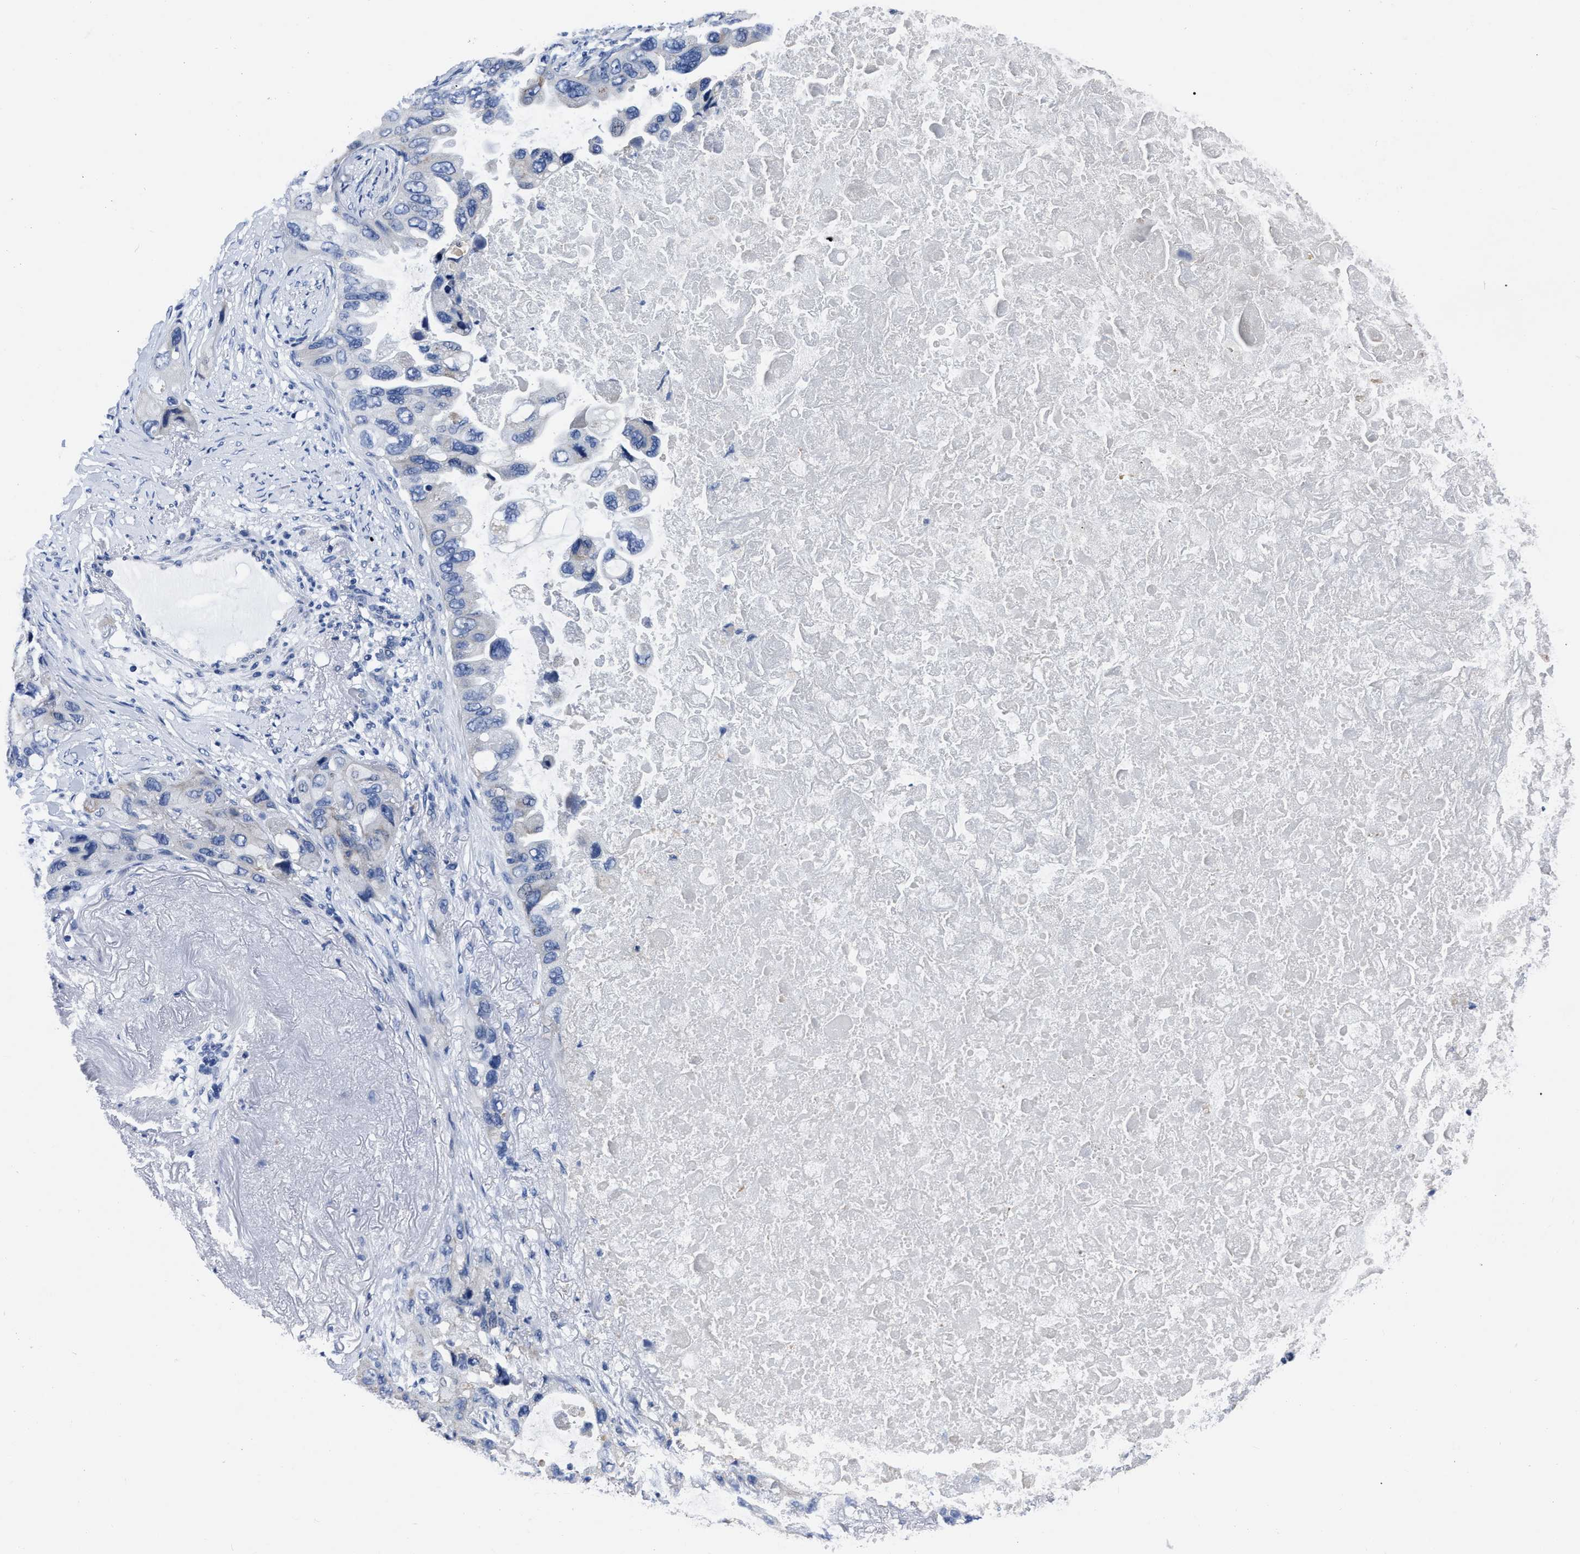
{"staining": {"intensity": "negative", "quantity": "none", "location": "none"}, "tissue": "lung cancer", "cell_type": "Tumor cells", "image_type": "cancer", "snomed": [{"axis": "morphology", "description": "Squamous cell carcinoma, NOS"}, {"axis": "topography", "description": "Lung"}], "caption": "Immunohistochemical staining of human lung squamous cell carcinoma demonstrates no significant positivity in tumor cells. Nuclei are stained in blue.", "gene": "MOV10L1", "patient": {"sex": "female", "age": 73}}